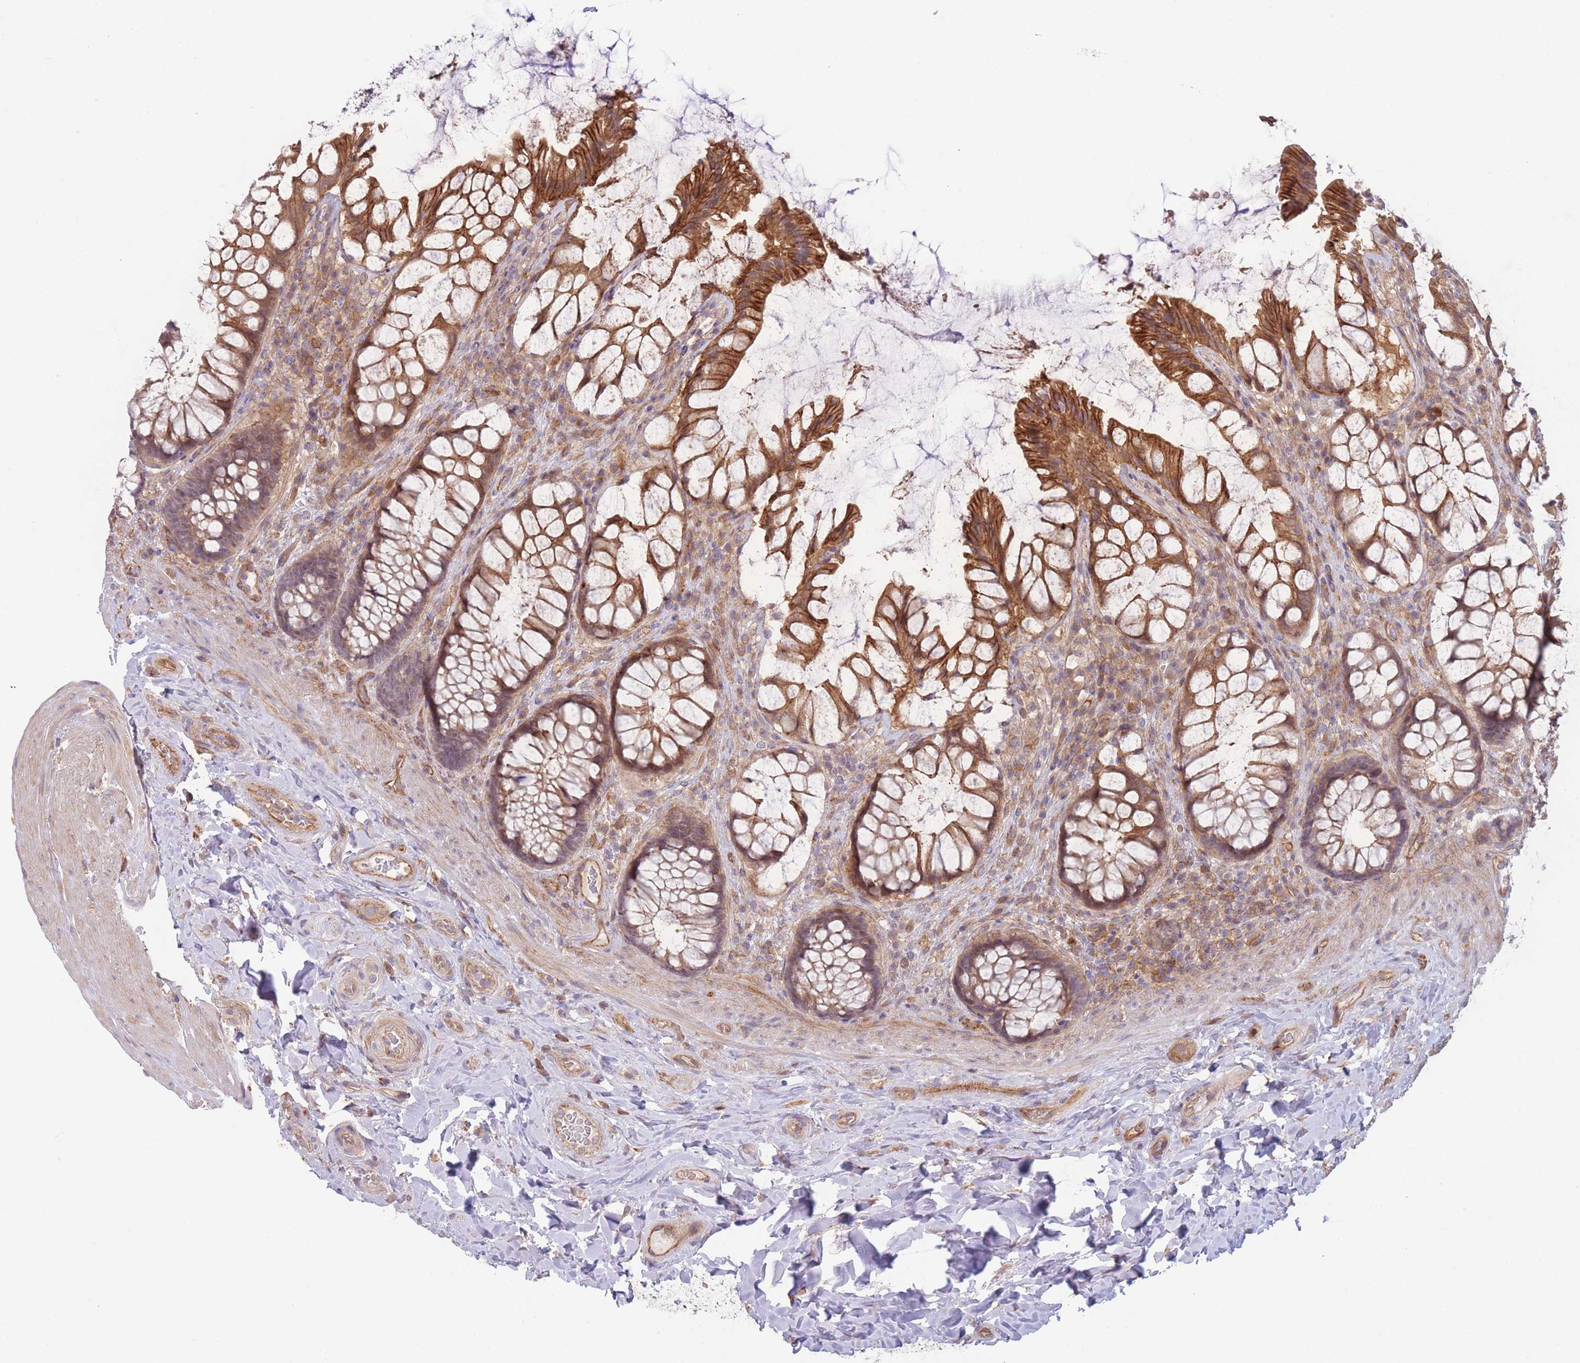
{"staining": {"intensity": "strong", "quantity": "25%-75%", "location": "cytoplasmic/membranous"}, "tissue": "rectum", "cell_type": "Glandular cells", "image_type": "normal", "snomed": [{"axis": "morphology", "description": "Normal tissue, NOS"}, {"axis": "topography", "description": "Rectum"}], "caption": "Immunohistochemical staining of normal human rectum exhibits strong cytoplasmic/membranous protein positivity in approximately 25%-75% of glandular cells. The staining was performed using DAB to visualize the protein expression in brown, while the nuclei were stained in blue with hematoxylin (Magnification: 20x).", "gene": "WDR93", "patient": {"sex": "female", "age": 58}}